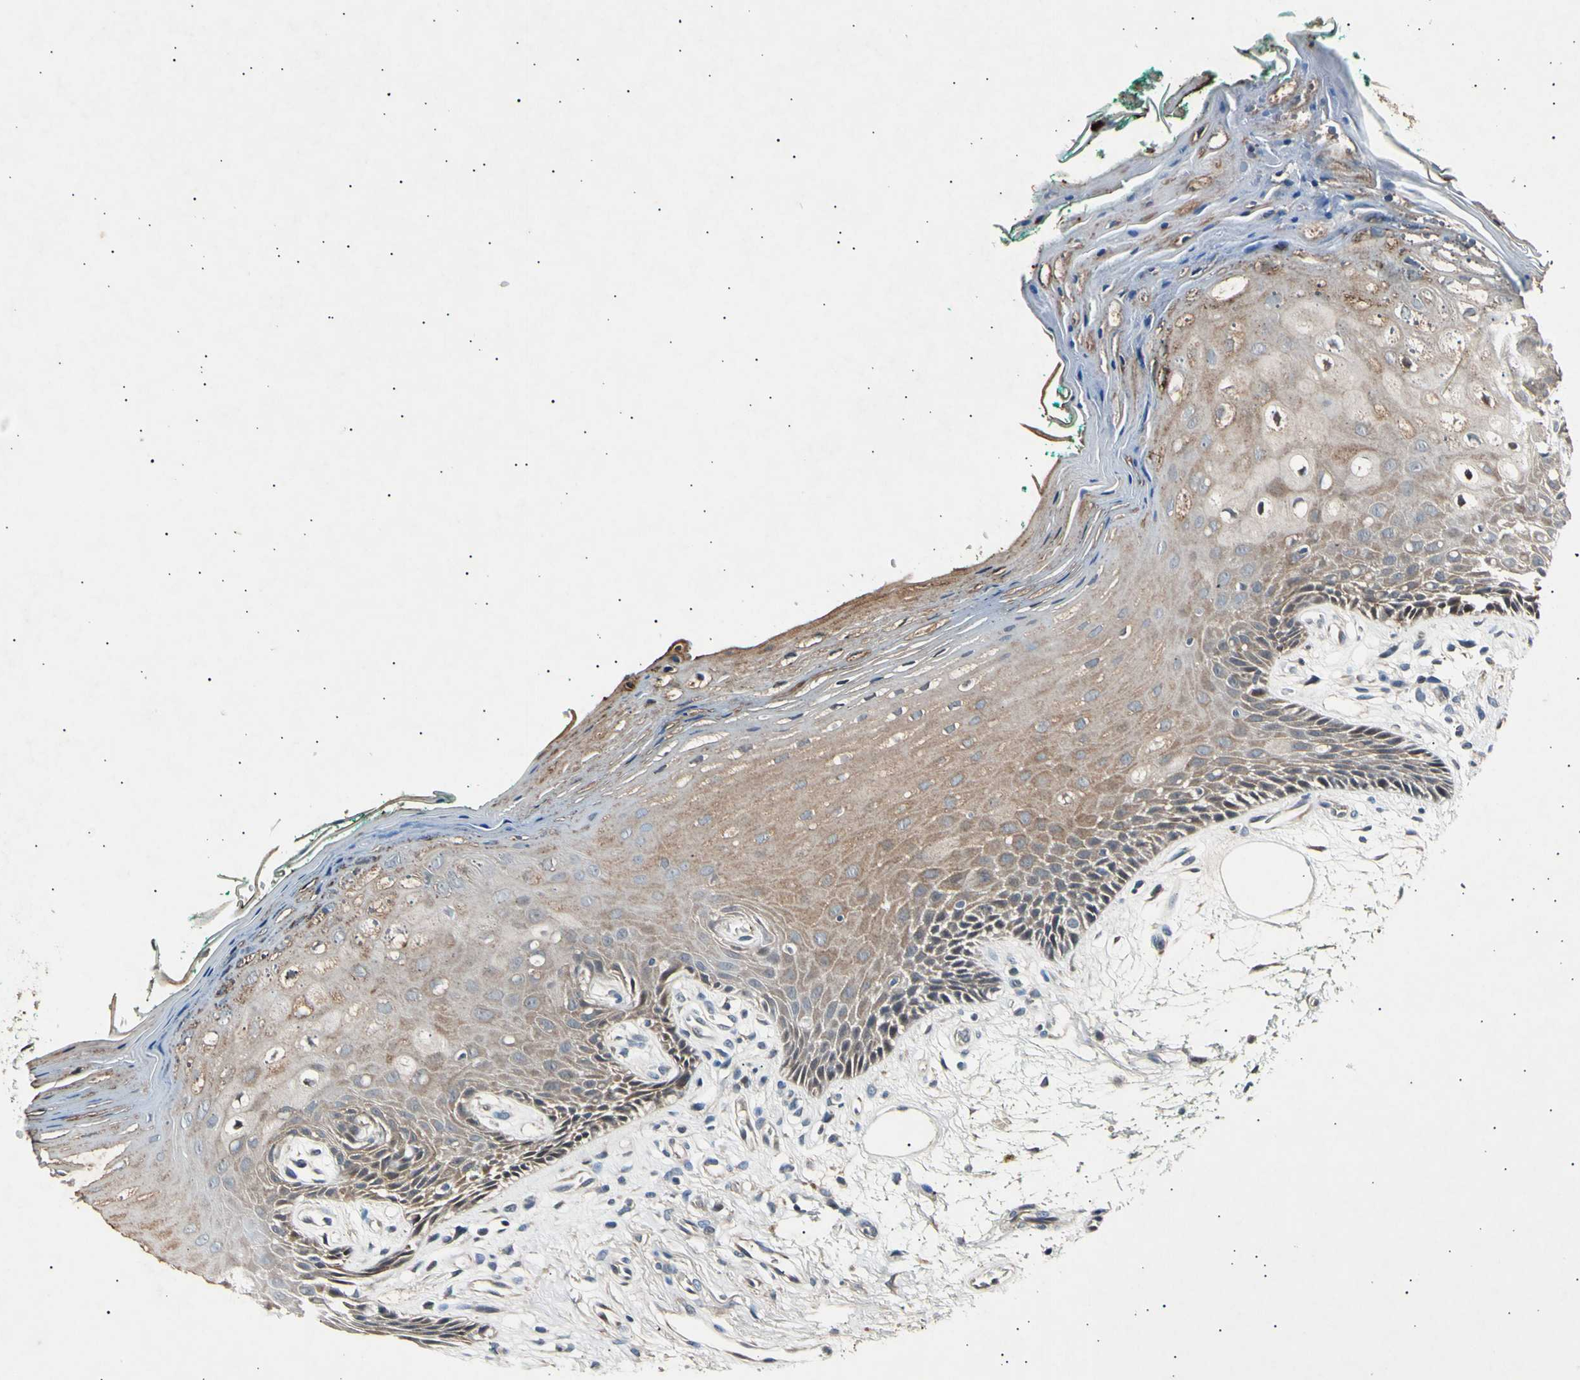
{"staining": {"intensity": "weak", "quantity": ">75%", "location": "cytoplasmic/membranous"}, "tissue": "oral mucosa", "cell_type": "Squamous epithelial cells", "image_type": "normal", "snomed": [{"axis": "morphology", "description": "Normal tissue, NOS"}, {"axis": "topography", "description": "Skeletal muscle"}, {"axis": "topography", "description": "Oral tissue"}, {"axis": "topography", "description": "Peripheral nerve tissue"}], "caption": "Benign oral mucosa demonstrates weak cytoplasmic/membranous positivity in approximately >75% of squamous epithelial cells, visualized by immunohistochemistry. (DAB = brown stain, brightfield microscopy at high magnification).", "gene": "ADCY3", "patient": {"sex": "female", "age": 84}}